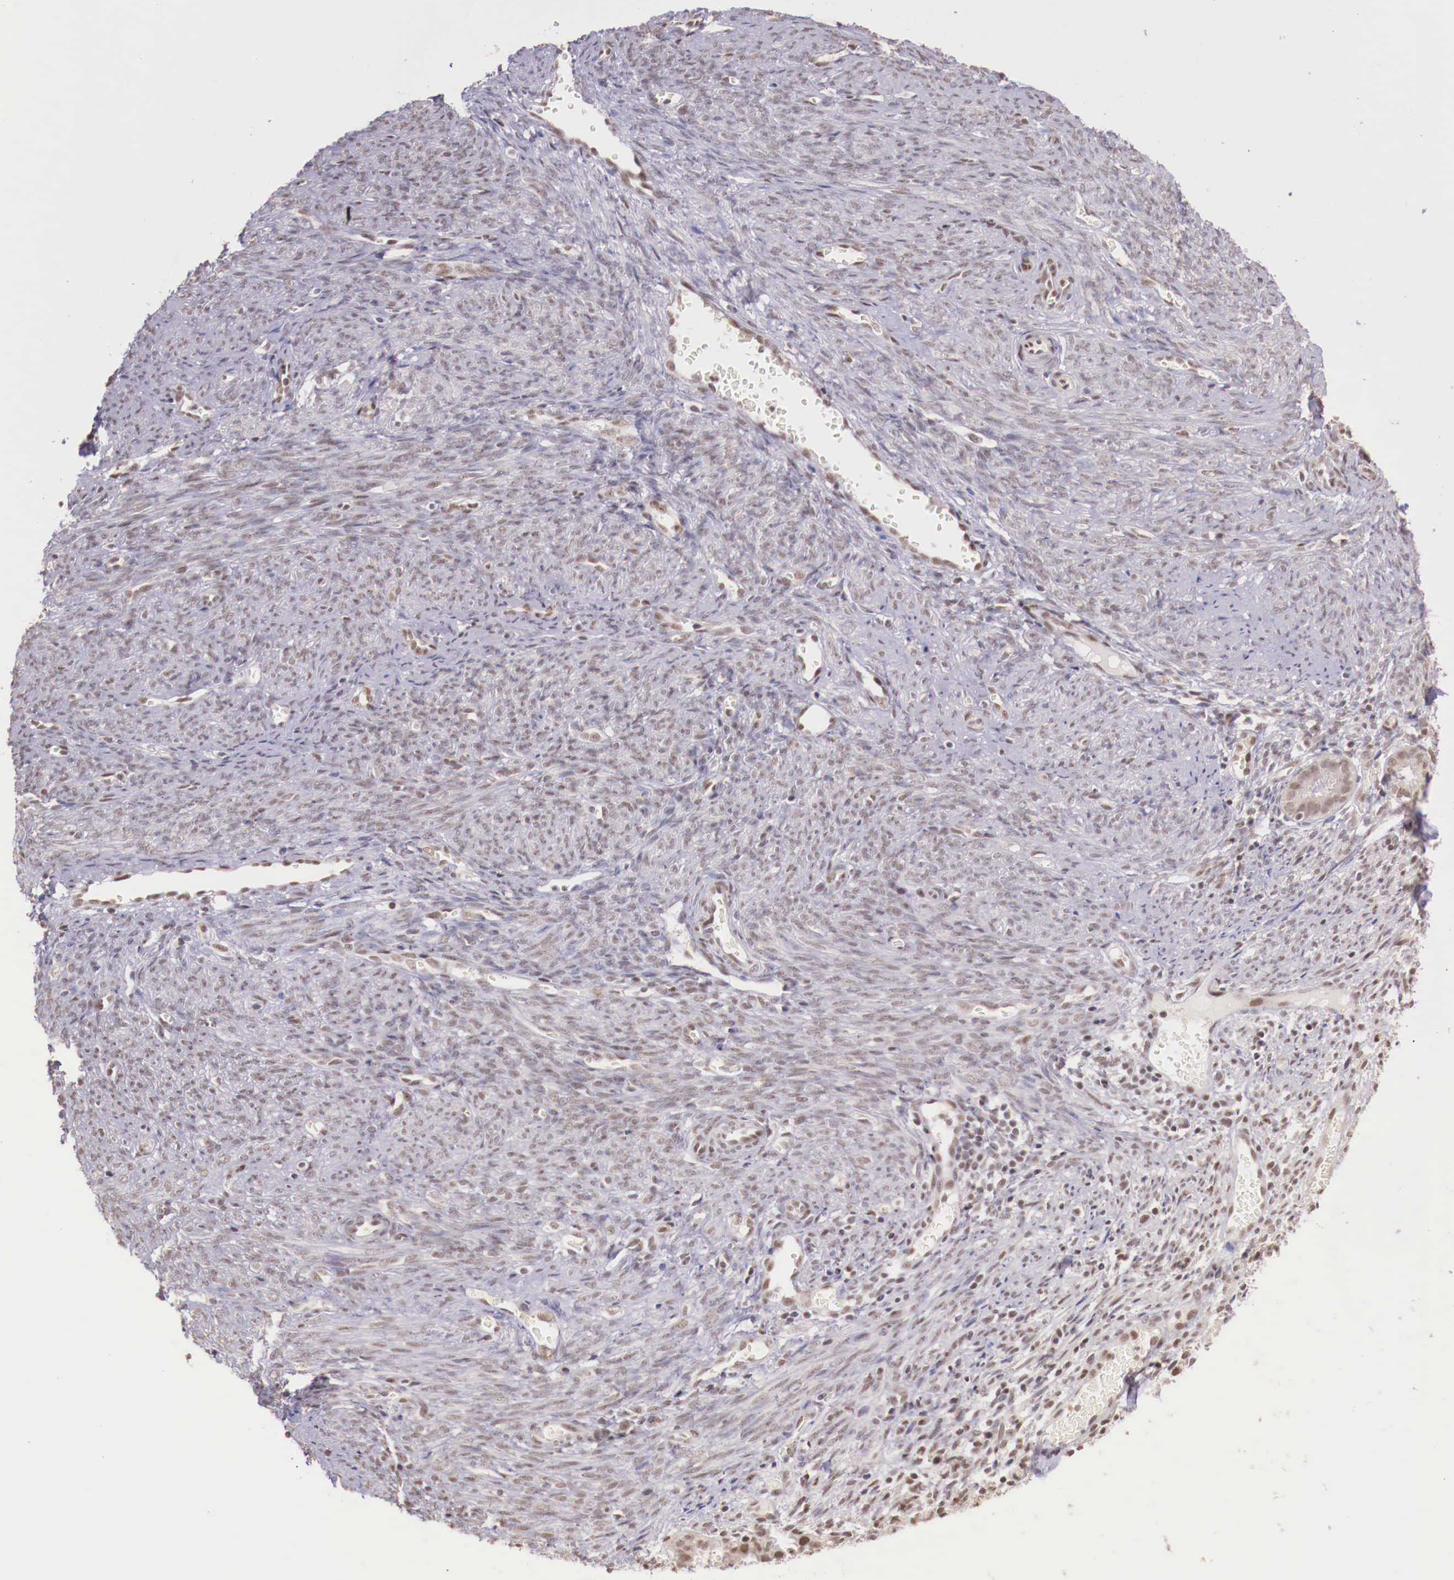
{"staining": {"intensity": "weak", "quantity": "<25%", "location": "nuclear"}, "tissue": "endometrium", "cell_type": "Cells in endometrial stroma", "image_type": "normal", "snomed": [{"axis": "morphology", "description": "Normal tissue, NOS"}, {"axis": "topography", "description": "Uterus"}], "caption": "IHC image of normal human endometrium stained for a protein (brown), which displays no staining in cells in endometrial stroma. (Brightfield microscopy of DAB (3,3'-diaminobenzidine) IHC at high magnification).", "gene": "SP1", "patient": {"sex": "female", "age": 83}}